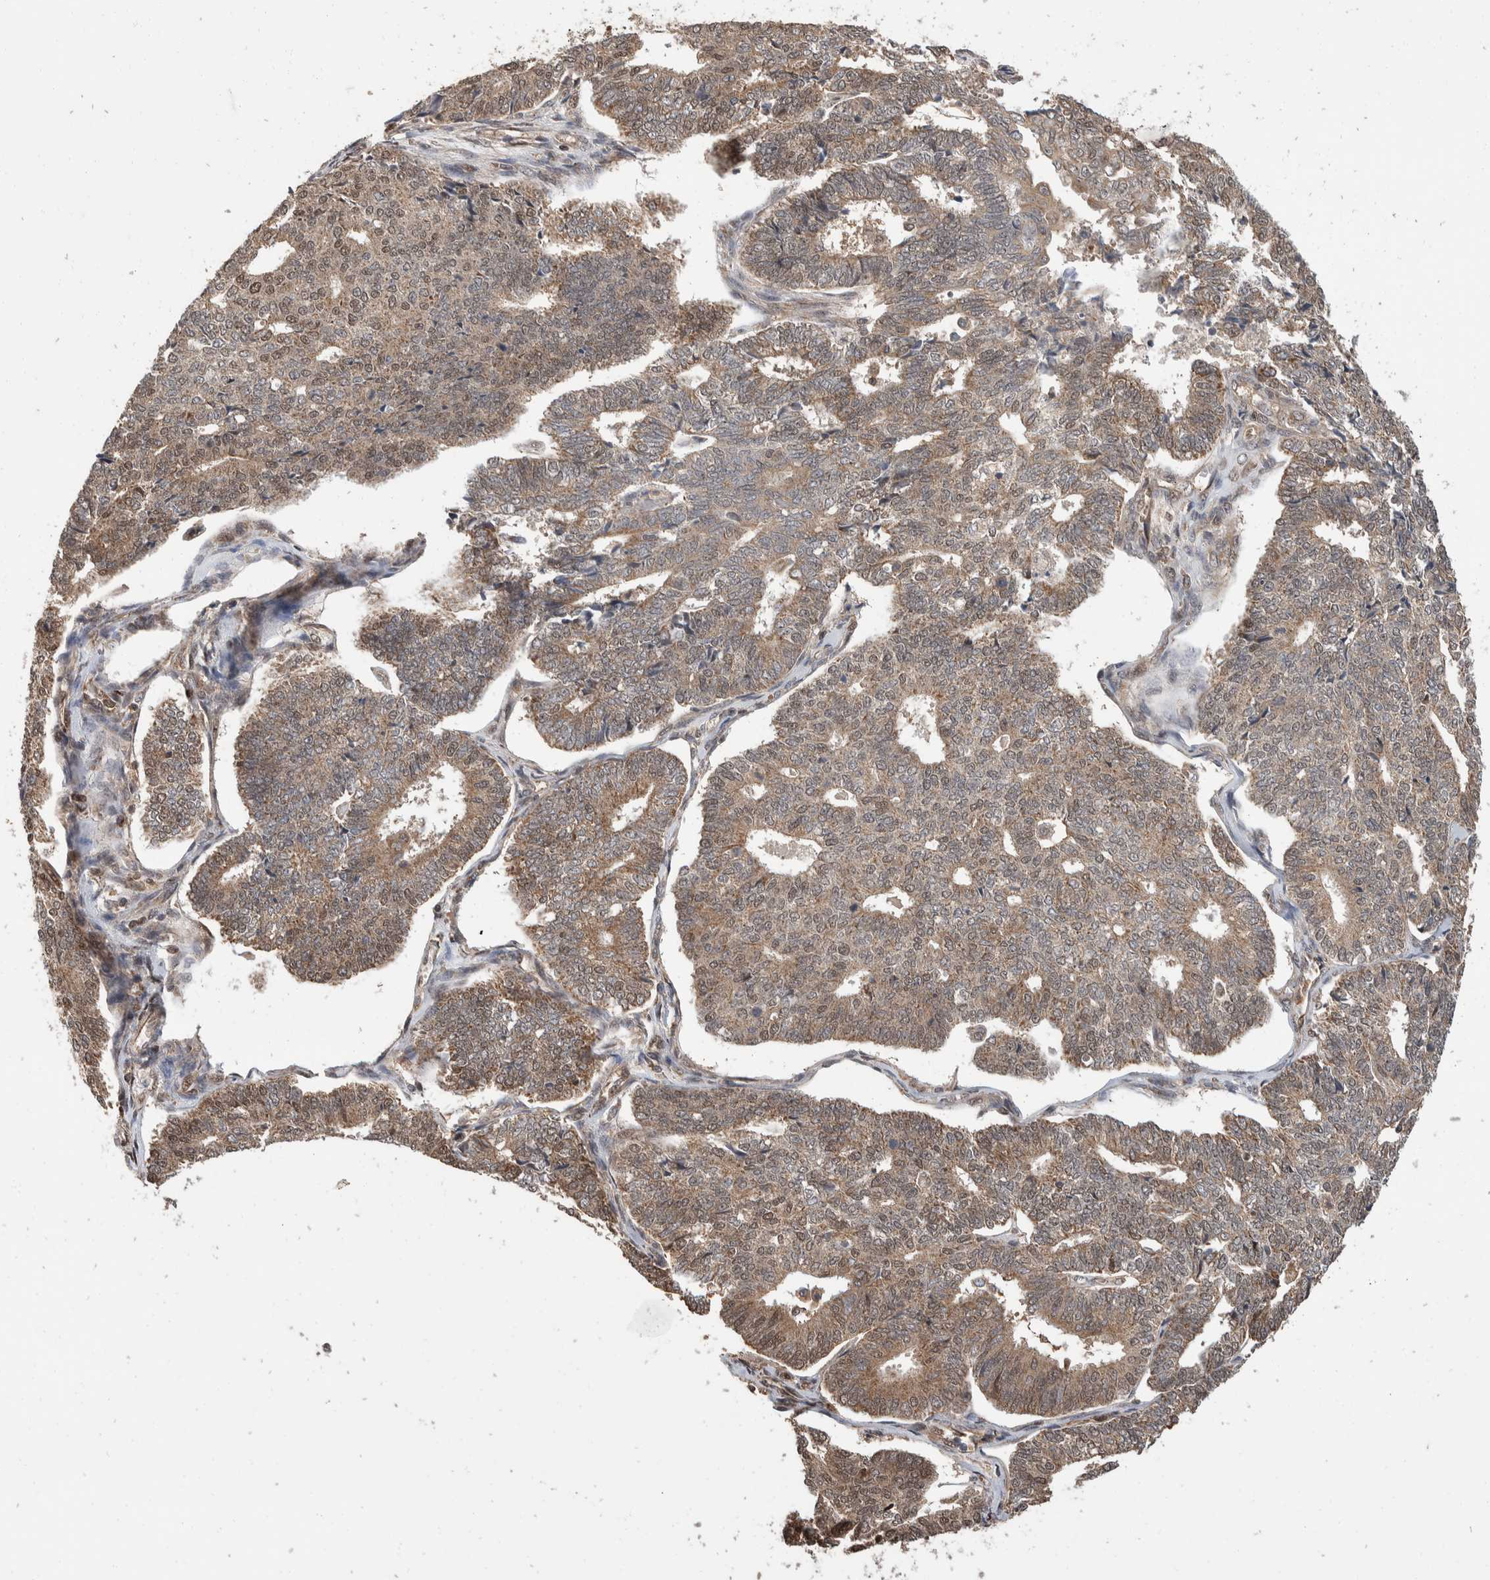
{"staining": {"intensity": "moderate", "quantity": "25%-75%", "location": "cytoplasmic/membranous,nuclear"}, "tissue": "endometrial cancer", "cell_type": "Tumor cells", "image_type": "cancer", "snomed": [{"axis": "morphology", "description": "Adenocarcinoma, NOS"}, {"axis": "topography", "description": "Endometrium"}], "caption": "IHC staining of adenocarcinoma (endometrial), which demonstrates medium levels of moderate cytoplasmic/membranous and nuclear staining in approximately 25%-75% of tumor cells indicating moderate cytoplasmic/membranous and nuclear protein positivity. The staining was performed using DAB (brown) for protein detection and nuclei were counterstained in hematoxylin (blue).", "gene": "ABHD11", "patient": {"sex": "female", "age": 70}}